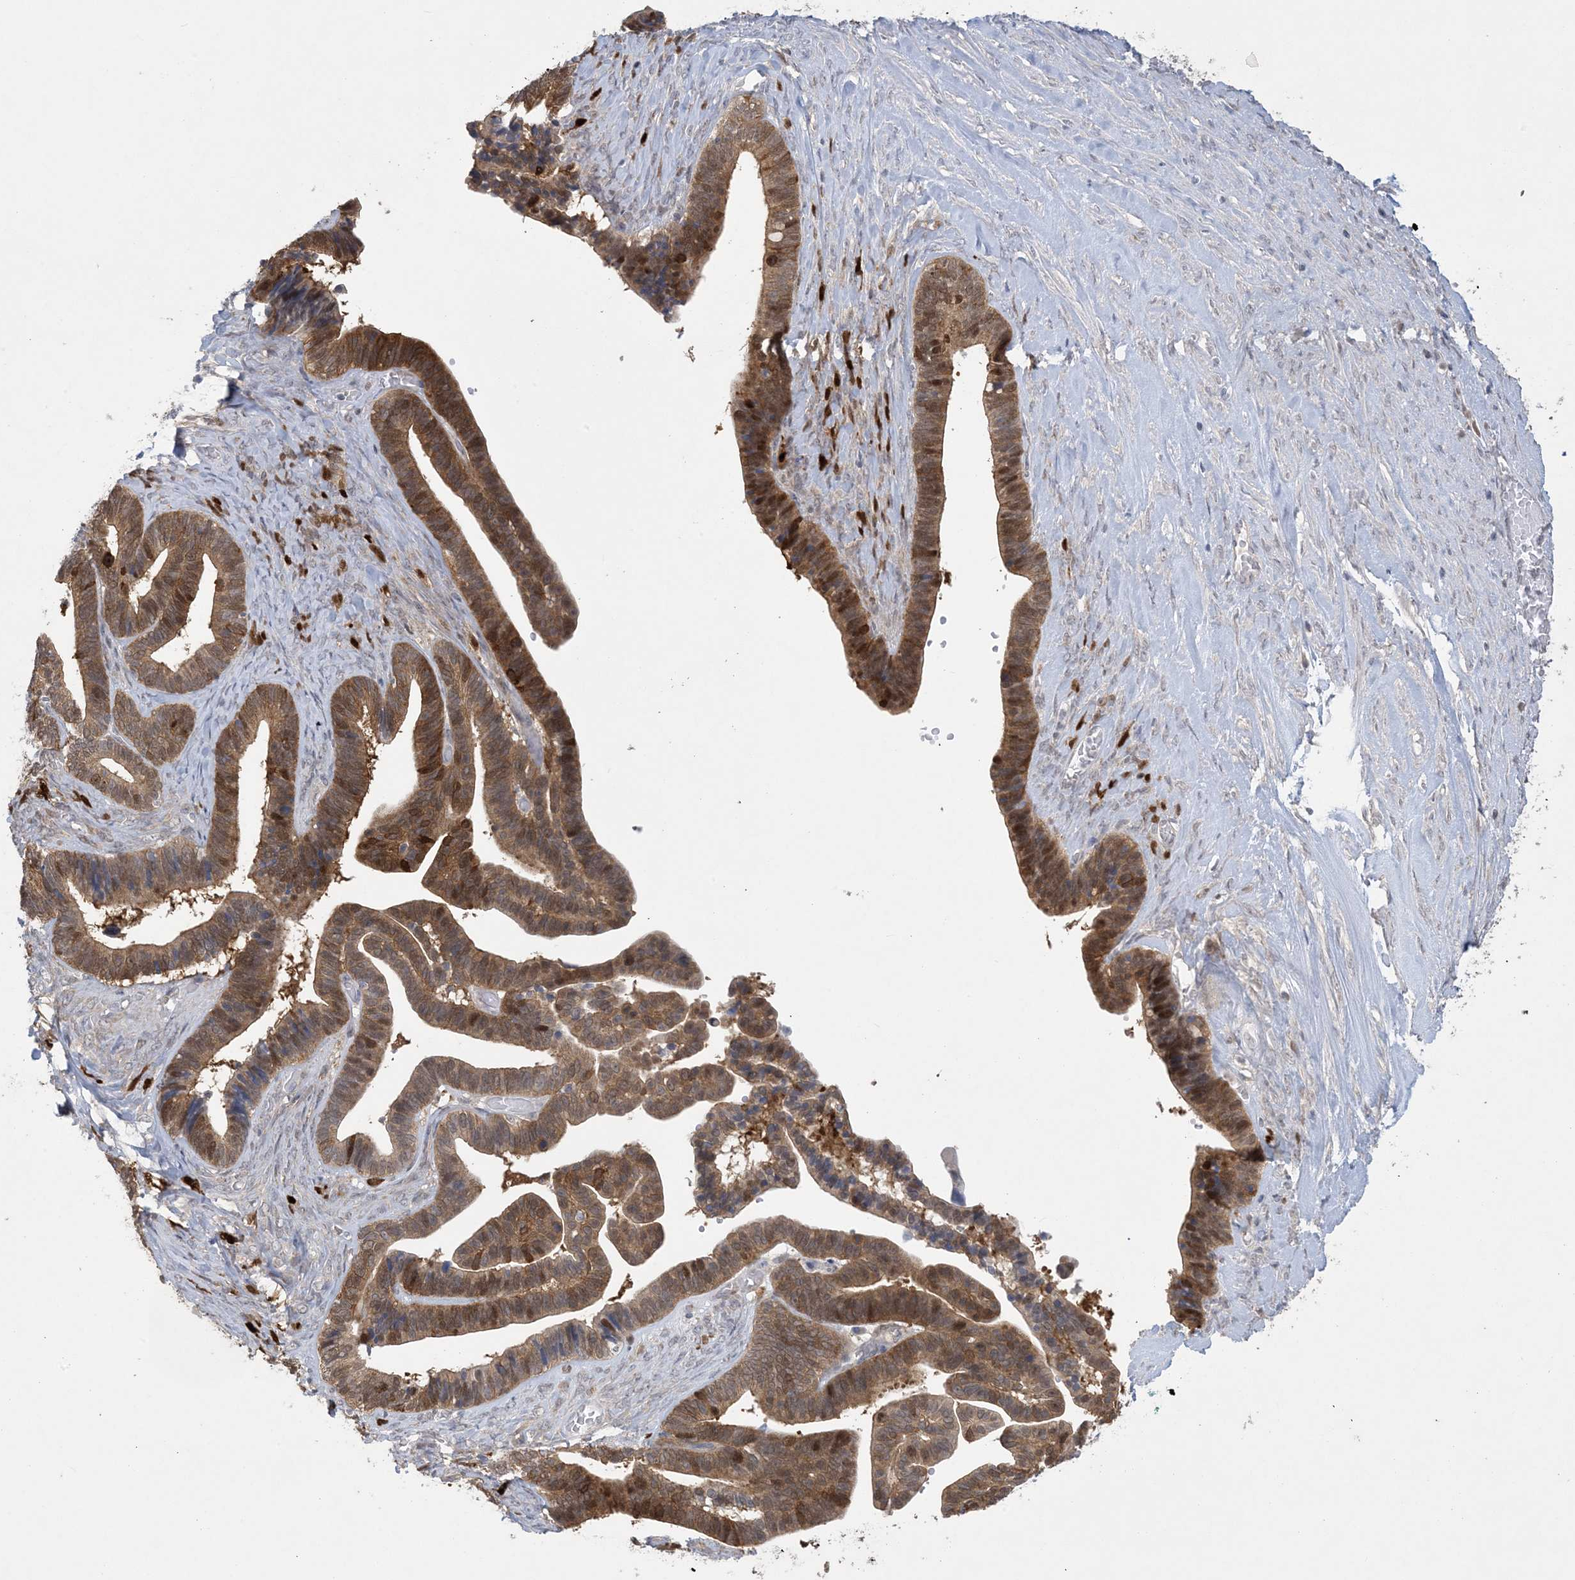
{"staining": {"intensity": "moderate", "quantity": ">75%", "location": "cytoplasmic/membranous,nuclear"}, "tissue": "ovarian cancer", "cell_type": "Tumor cells", "image_type": "cancer", "snomed": [{"axis": "morphology", "description": "Cystadenocarcinoma, serous, NOS"}, {"axis": "topography", "description": "Ovary"}], "caption": "Protein expression analysis of human ovarian serous cystadenocarcinoma reveals moderate cytoplasmic/membranous and nuclear expression in approximately >75% of tumor cells.", "gene": "HMGCS1", "patient": {"sex": "female", "age": 56}}